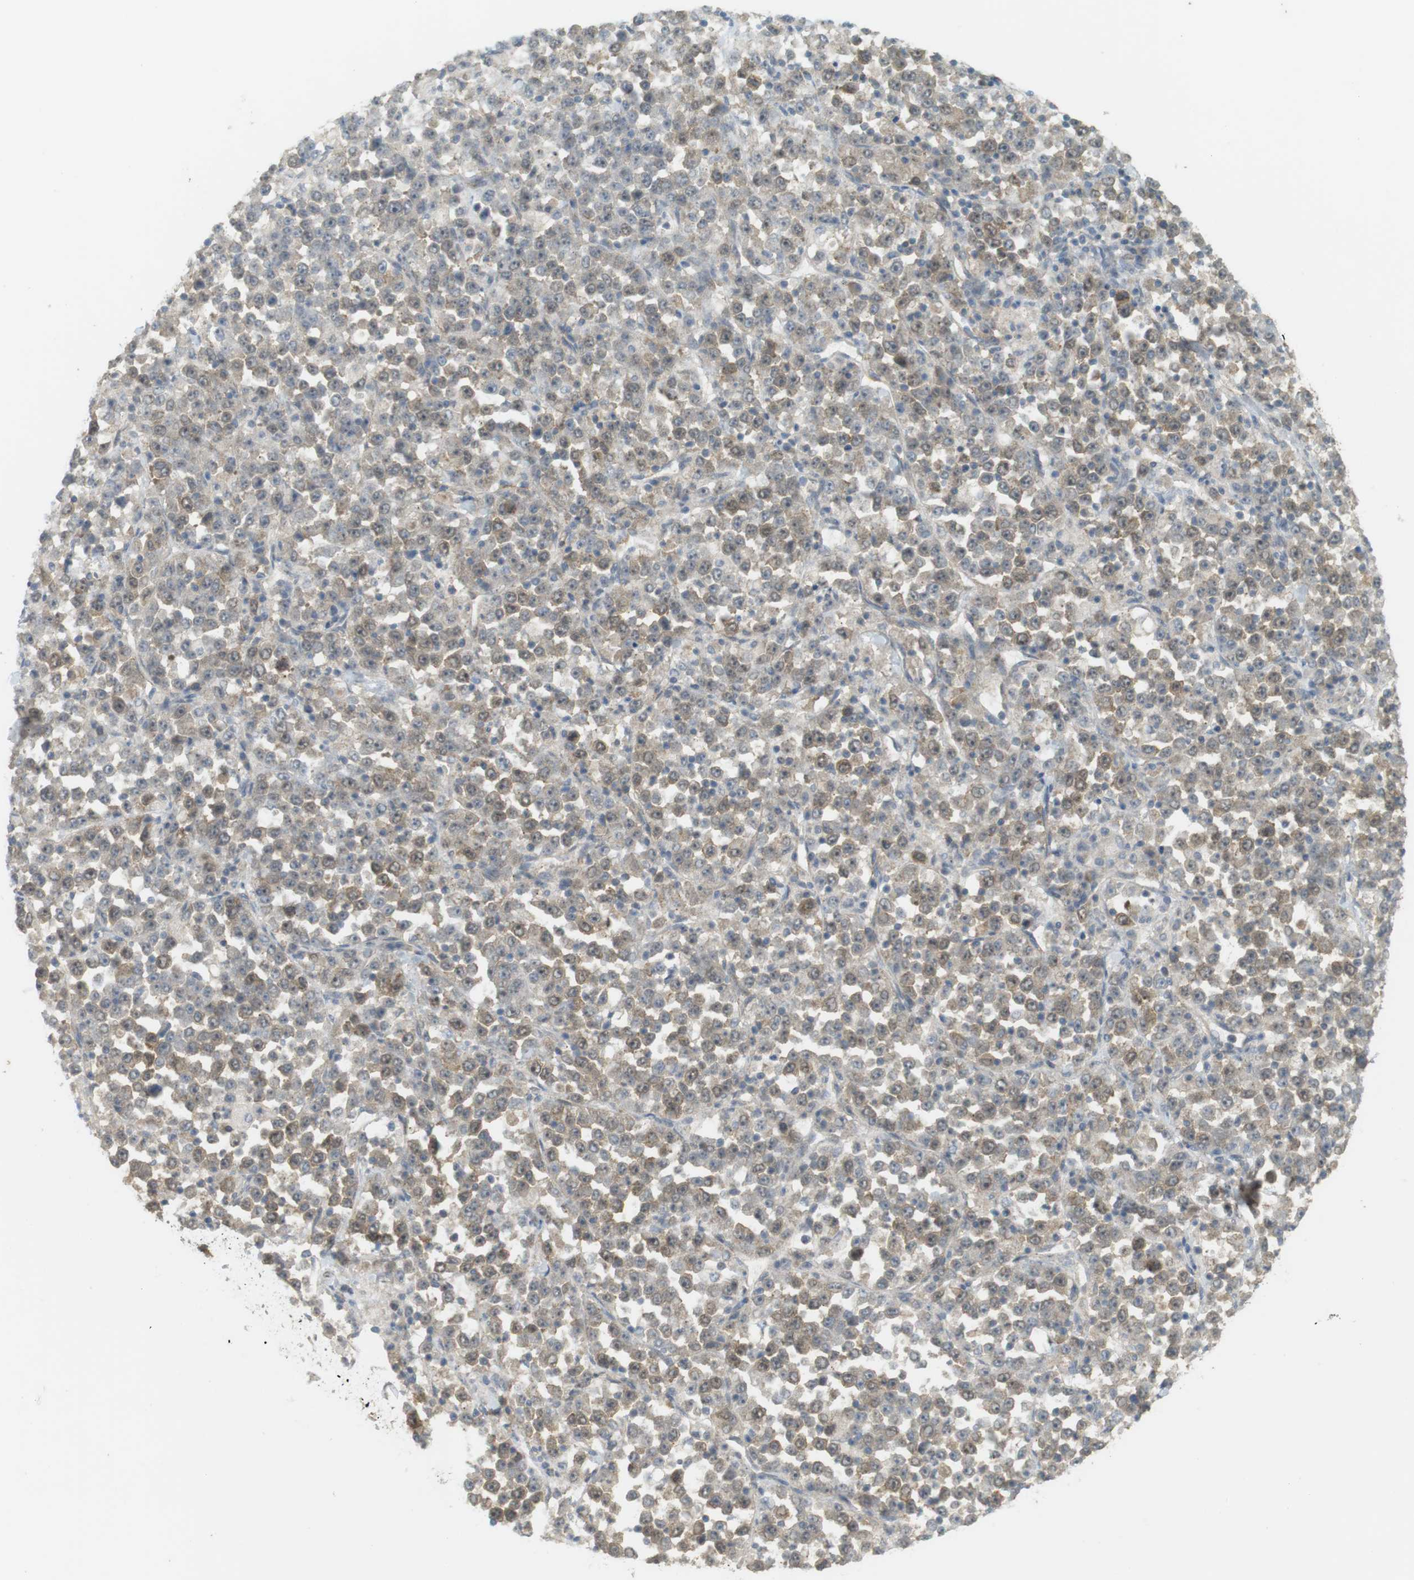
{"staining": {"intensity": "weak", "quantity": "25%-75%", "location": "cytoplasmic/membranous"}, "tissue": "stomach cancer", "cell_type": "Tumor cells", "image_type": "cancer", "snomed": [{"axis": "morphology", "description": "Normal tissue, NOS"}, {"axis": "morphology", "description": "Adenocarcinoma, NOS"}, {"axis": "topography", "description": "Stomach, upper"}, {"axis": "topography", "description": "Stomach"}], "caption": "IHC photomicrograph of human stomach cancer stained for a protein (brown), which reveals low levels of weak cytoplasmic/membranous expression in approximately 25%-75% of tumor cells.", "gene": "TTK", "patient": {"sex": "male", "age": 59}}